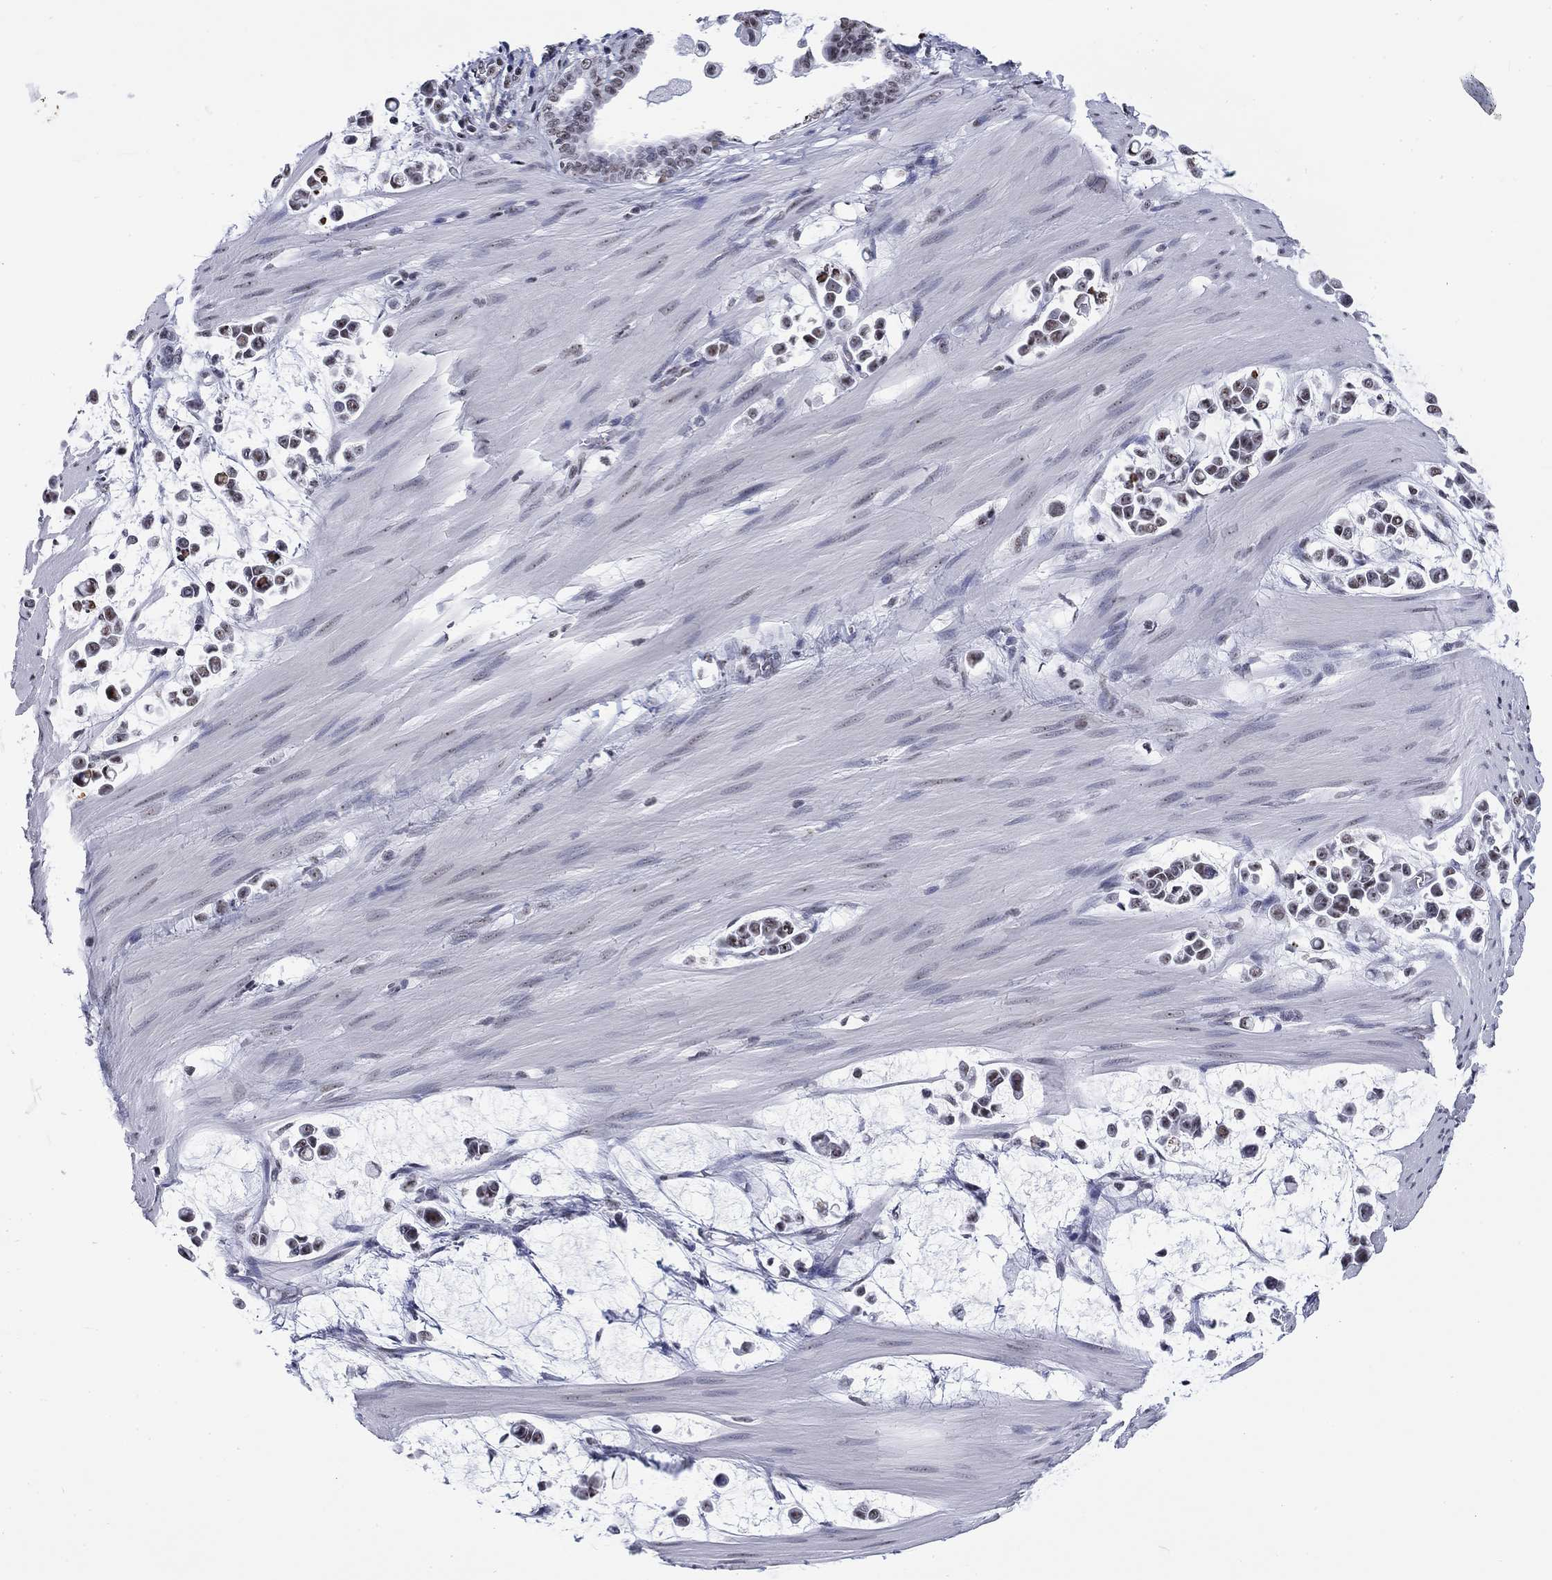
{"staining": {"intensity": "negative", "quantity": "none", "location": "none"}, "tissue": "stomach cancer", "cell_type": "Tumor cells", "image_type": "cancer", "snomed": [{"axis": "morphology", "description": "Adenocarcinoma, NOS"}, {"axis": "topography", "description": "Stomach"}], "caption": "IHC of adenocarcinoma (stomach) exhibits no positivity in tumor cells. (Brightfield microscopy of DAB immunohistochemistry at high magnification).", "gene": "CSRNP3", "patient": {"sex": "male", "age": 82}}